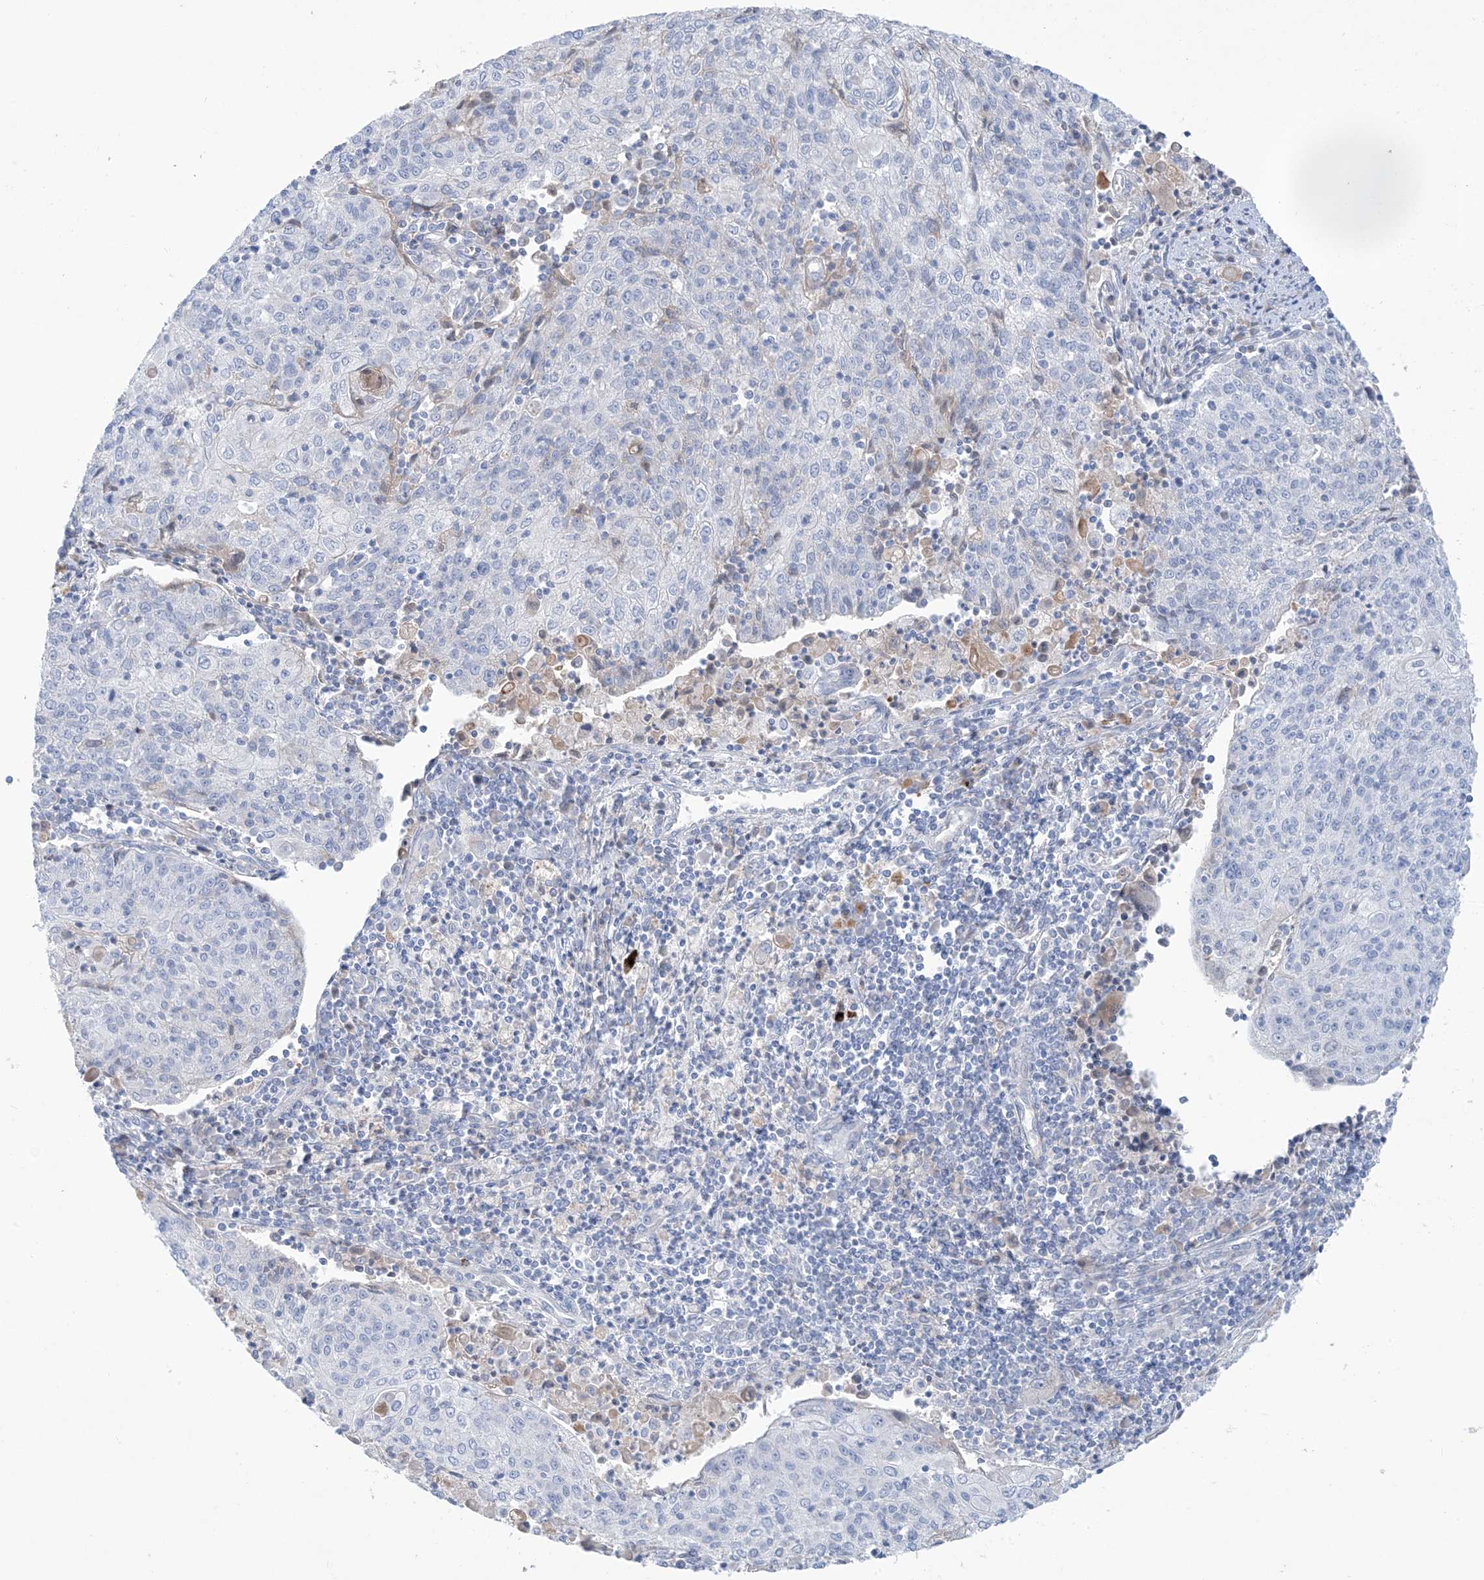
{"staining": {"intensity": "negative", "quantity": "none", "location": "none"}, "tissue": "cervical cancer", "cell_type": "Tumor cells", "image_type": "cancer", "snomed": [{"axis": "morphology", "description": "Squamous cell carcinoma, NOS"}, {"axis": "topography", "description": "Cervix"}], "caption": "IHC image of human squamous cell carcinoma (cervical) stained for a protein (brown), which exhibits no staining in tumor cells. (Stains: DAB immunohistochemistry (IHC) with hematoxylin counter stain, Microscopy: brightfield microscopy at high magnification).", "gene": "ATP11C", "patient": {"sex": "female", "age": 48}}